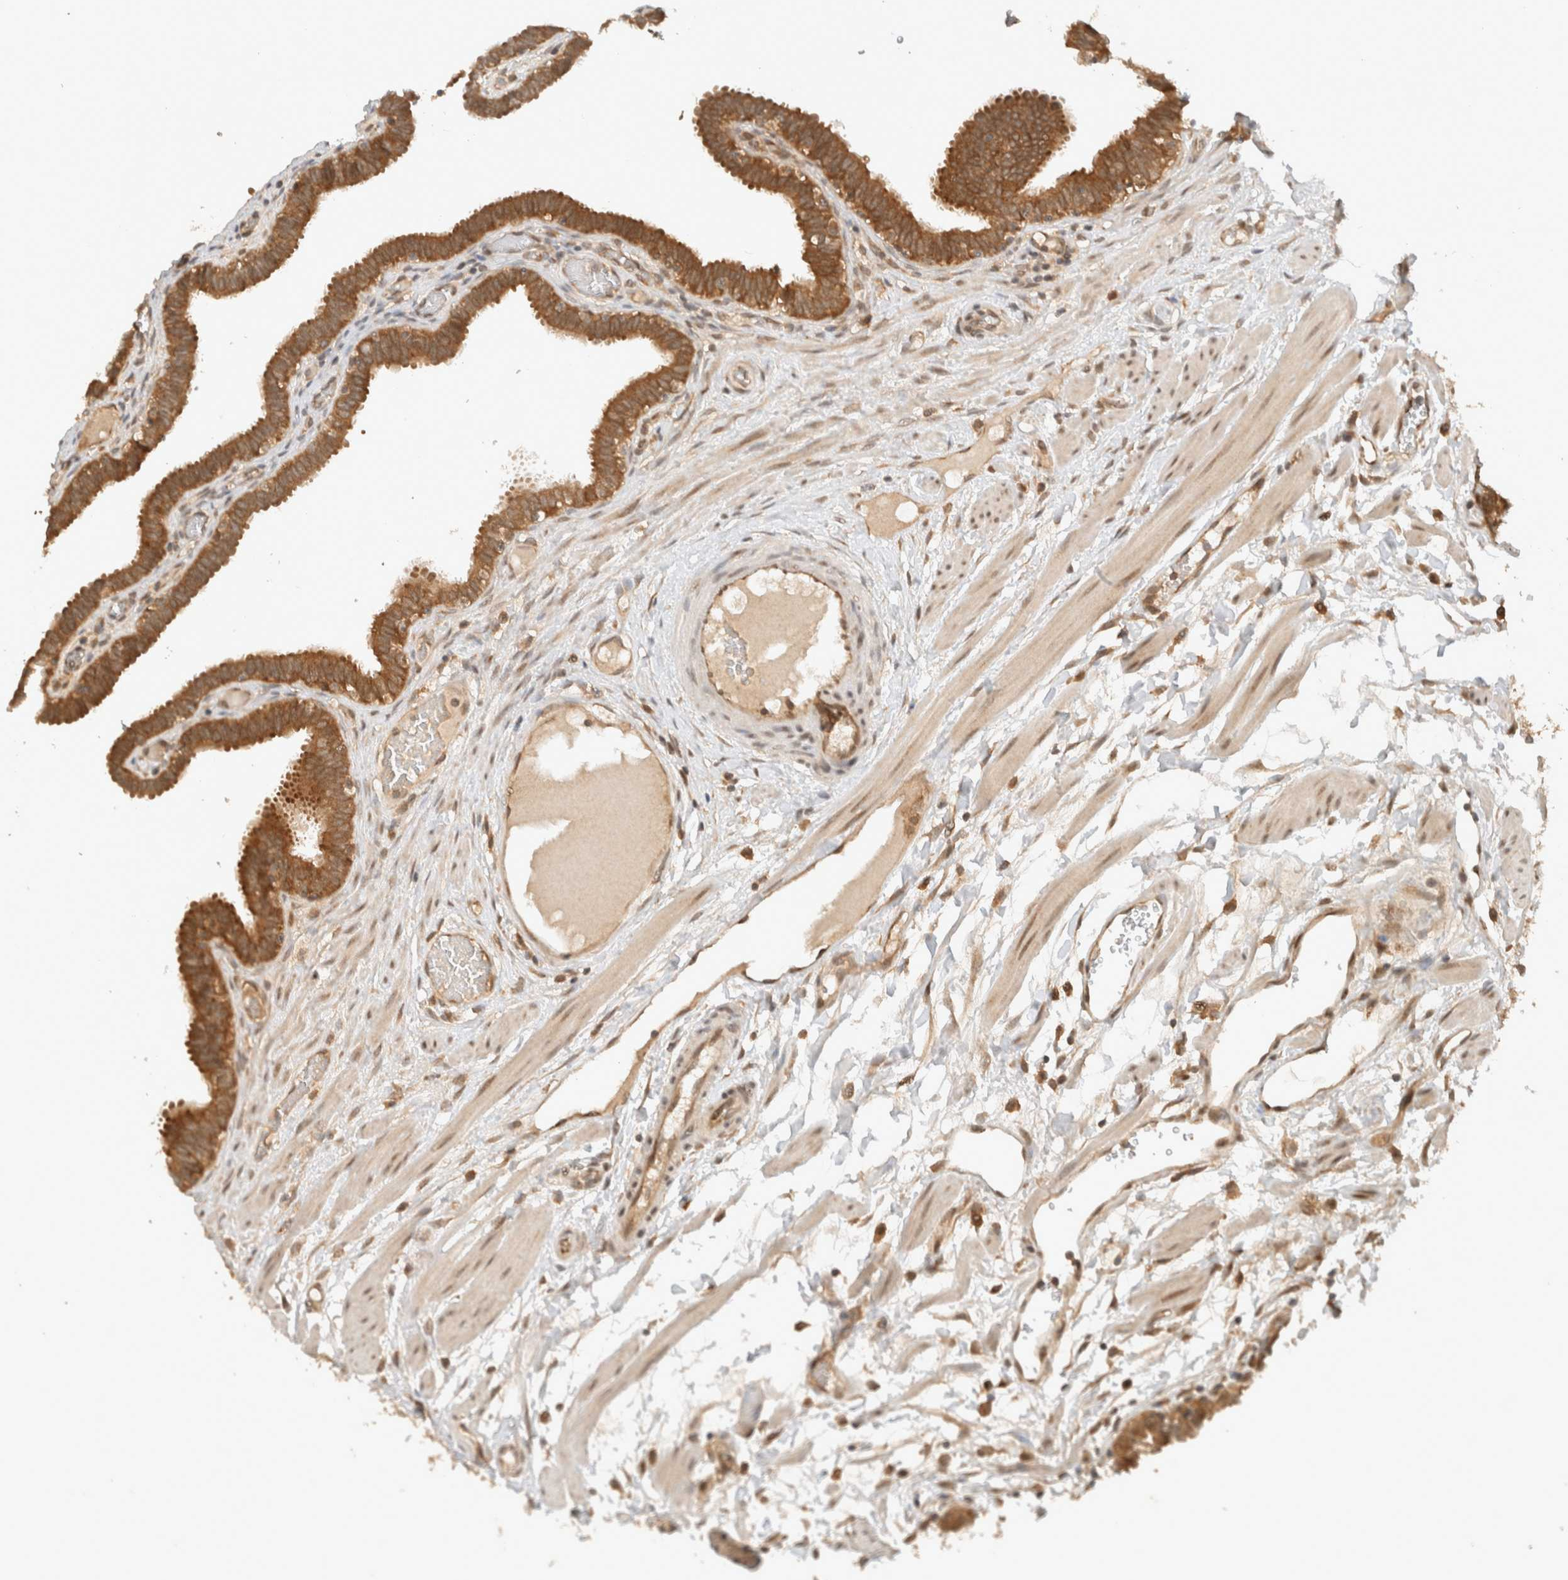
{"staining": {"intensity": "strong", "quantity": ">75%", "location": "cytoplasmic/membranous"}, "tissue": "fallopian tube", "cell_type": "Glandular cells", "image_type": "normal", "snomed": [{"axis": "morphology", "description": "Normal tissue, NOS"}, {"axis": "topography", "description": "Fallopian tube"}, {"axis": "topography", "description": "Placenta"}], "caption": "Immunohistochemical staining of normal human fallopian tube displays high levels of strong cytoplasmic/membranous expression in approximately >75% of glandular cells.", "gene": "ARFGEF2", "patient": {"sex": "female", "age": 32}}